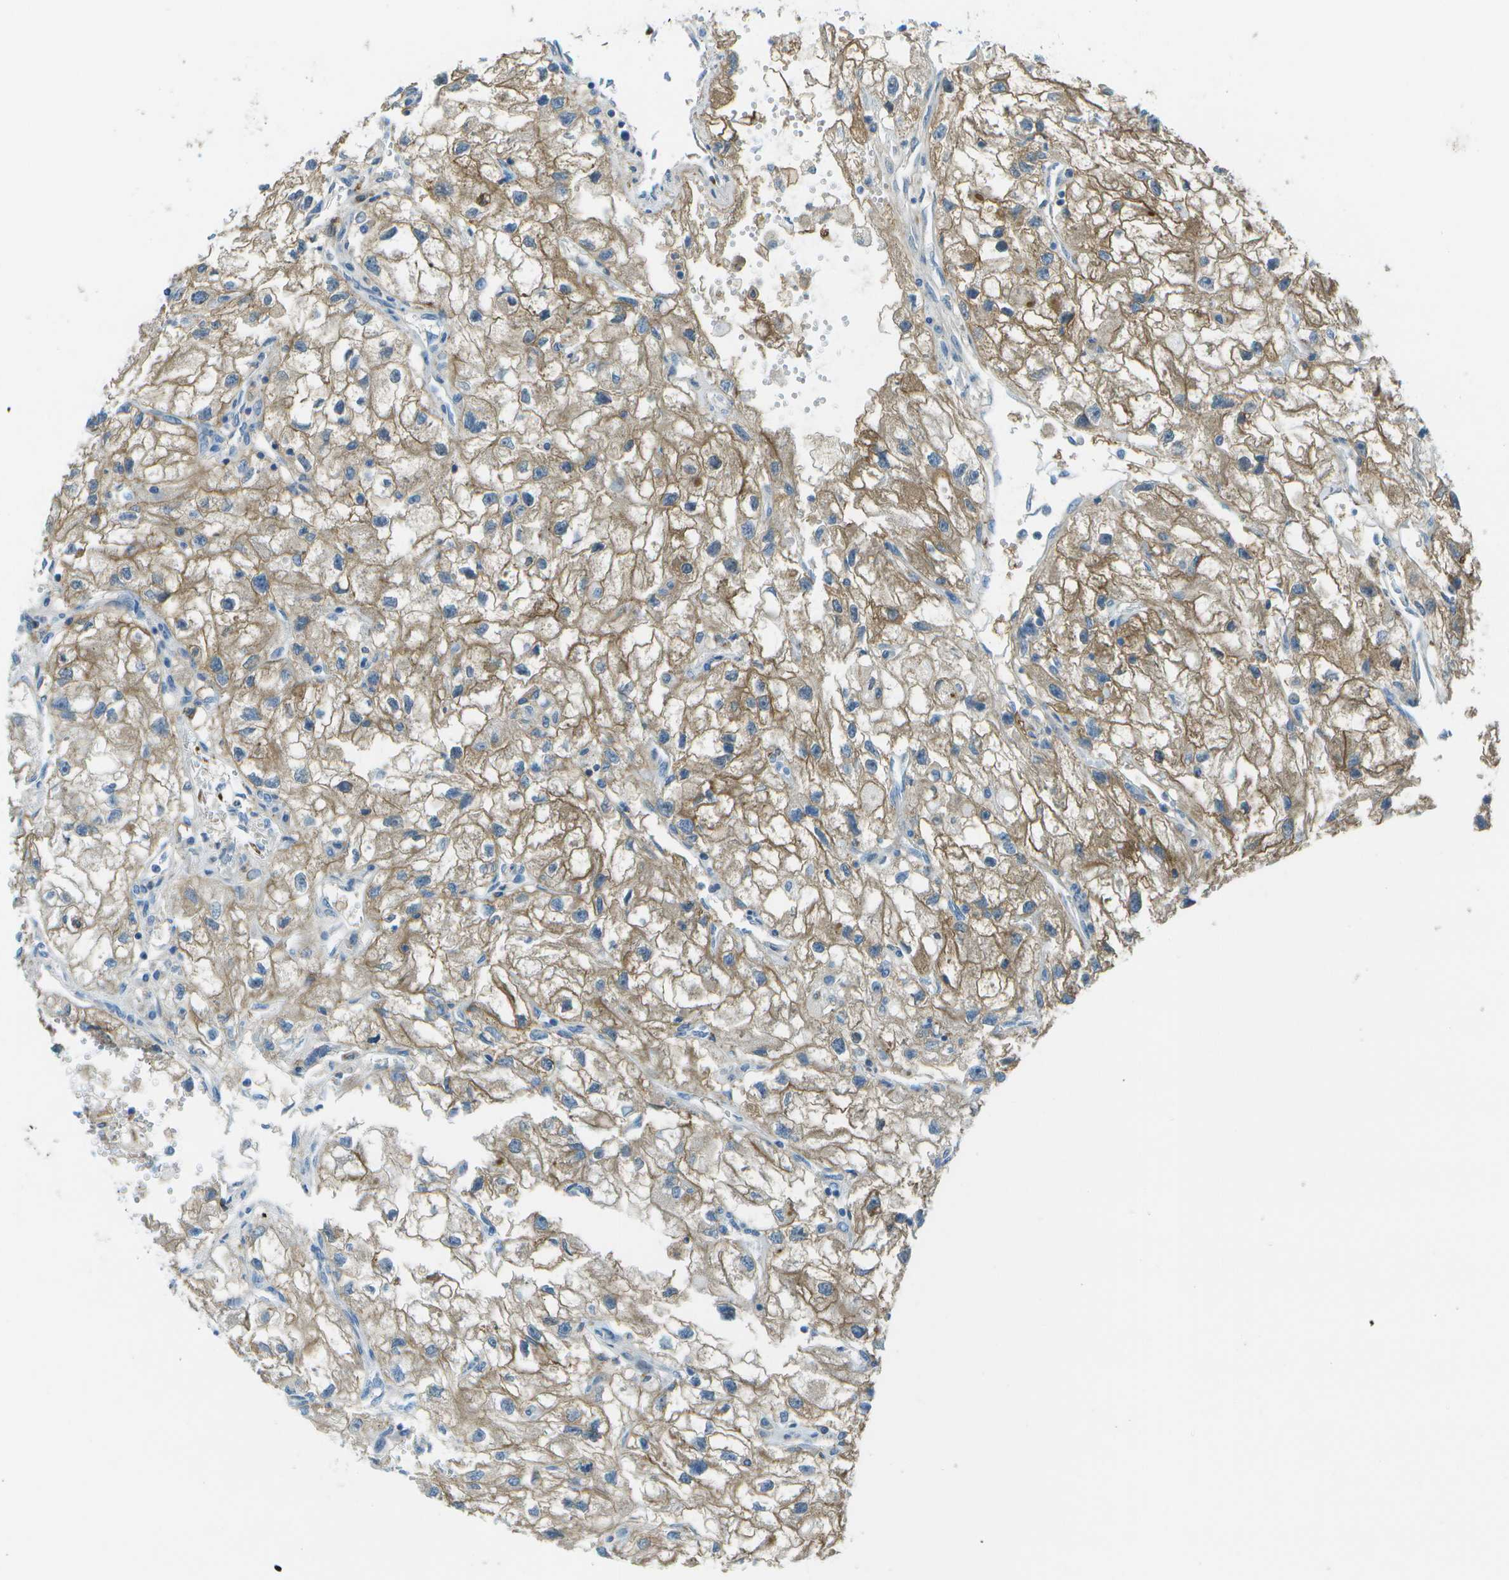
{"staining": {"intensity": "moderate", "quantity": ">75%", "location": "cytoplasmic/membranous"}, "tissue": "renal cancer", "cell_type": "Tumor cells", "image_type": "cancer", "snomed": [{"axis": "morphology", "description": "Adenocarcinoma, NOS"}, {"axis": "topography", "description": "Kidney"}], "caption": "Moderate cytoplasmic/membranous staining for a protein is seen in approximately >75% of tumor cells of renal cancer using IHC.", "gene": "LRRC66", "patient": {"sex": "female", "age": 70}}